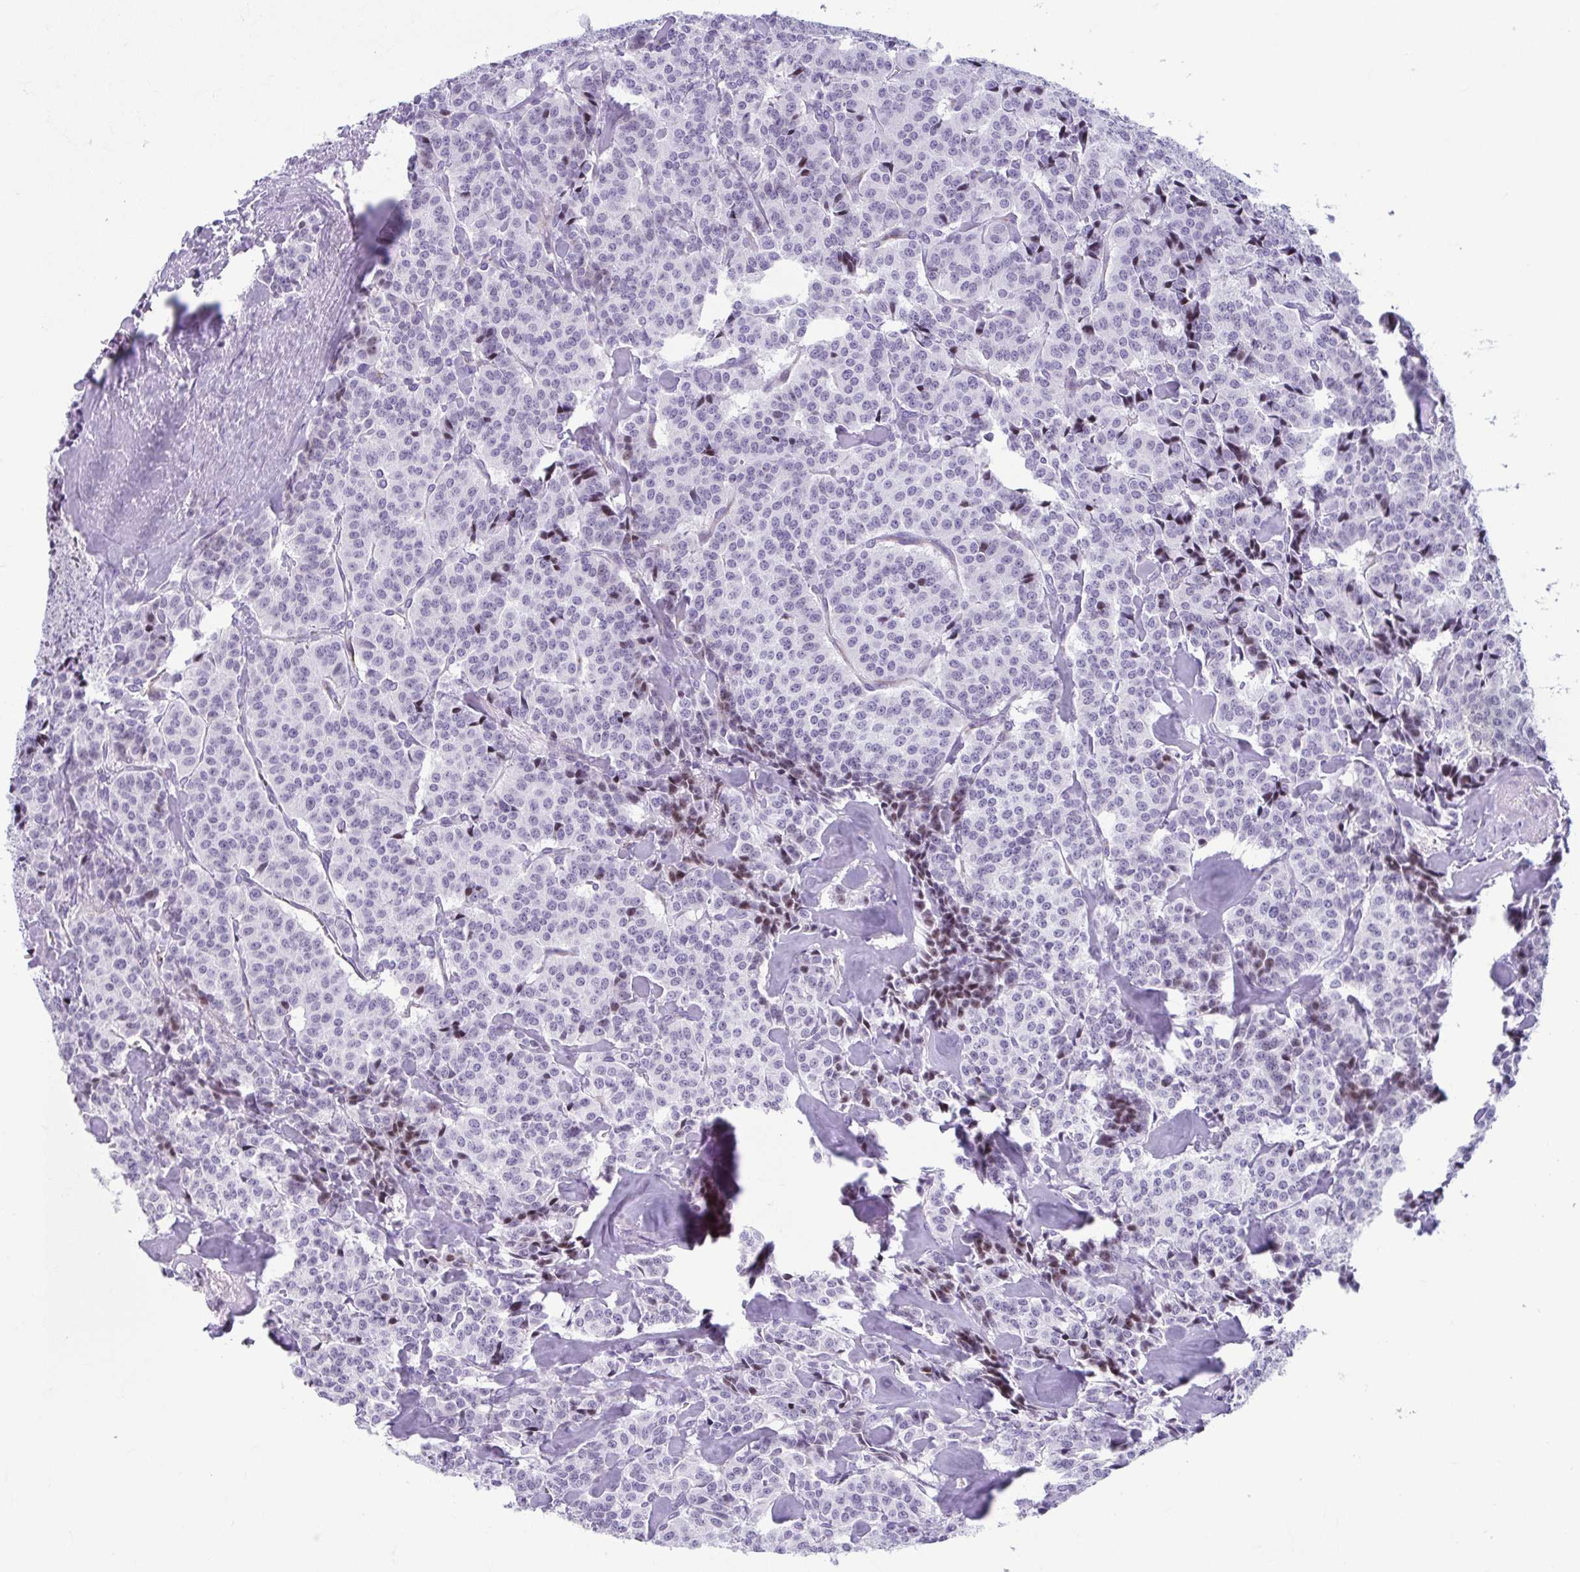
{"staining": {"intensity": "negative", "quantity": "none", "location": "none"}, "tissue": "carcinoid", "cell_type": "Tumor cells", "image_type": "cancer", "snomed": [{"axis": "morphology", "description": "Normal tissue, NOS"}, {"axis": "morphology", "description": "Carcinoid, malignant, NOS"}, {"axis": "topography", "description": "Lung"}], "caption": "The photomicrograph displays no significant expression in tumor cells of carcinoid.", "gene": "TCEAL3", "patient": {"sex": "female", "age": 46}}